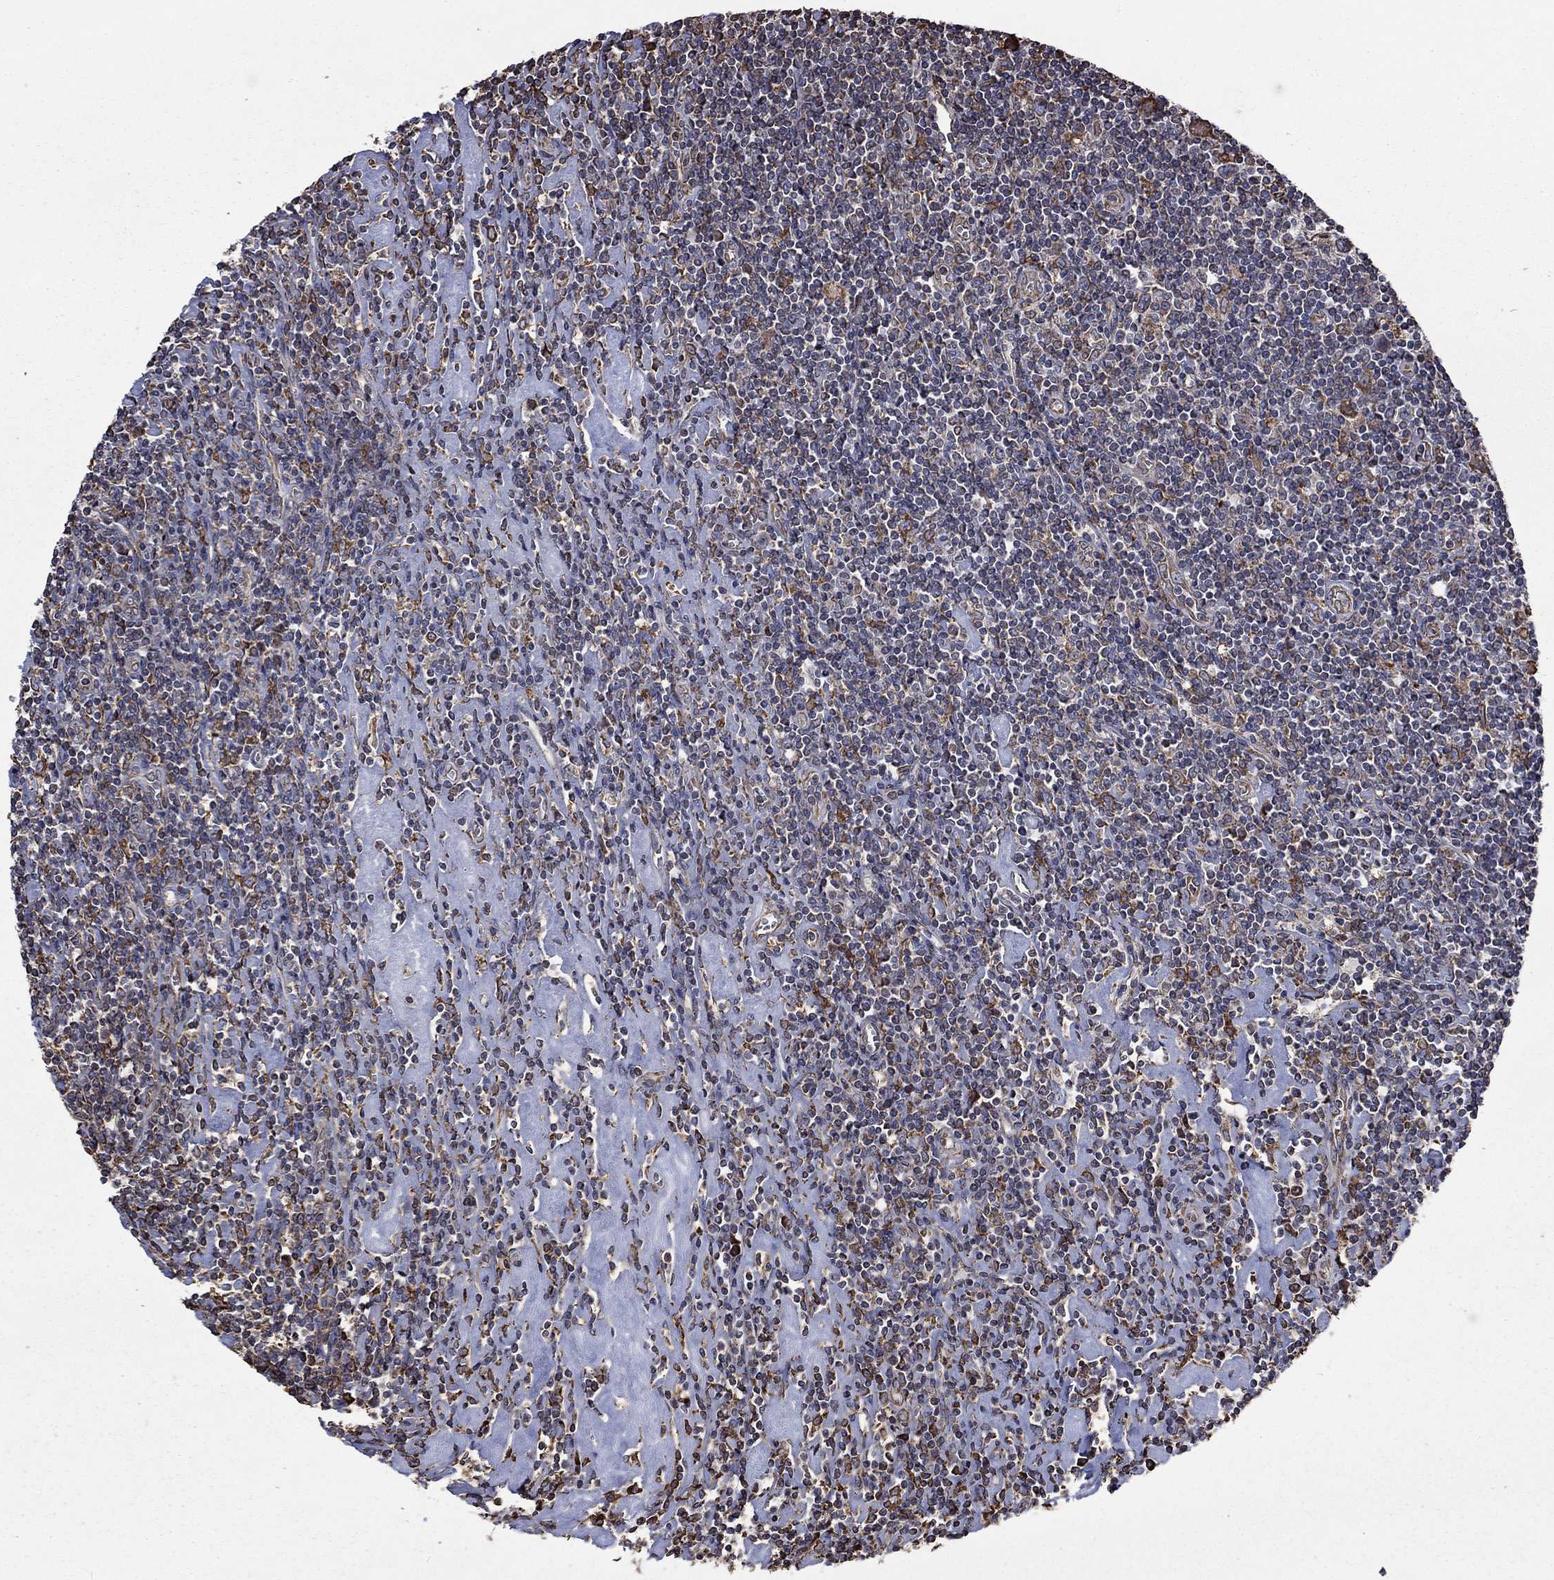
{"staining": {"intensity": "moderate", "quantity": ">75%", "location": "cytoplasmic/membranous"}, "tissue": "lymphoma", "cell_type": "Tumor cells", "image_type": "cancer", "snomed": [{"axis": "morphology", "description": "Hodgkin's disease, NOS"}, {"axis": "topography", "description": "Lymph node"}], "caption": "A brown stain labels moderate cytoplasmic/membranous staining of a protein in human lymphoma tumor cells.", "gene": "ESRRA", "patient": {"sex": "male", "age": 40}}